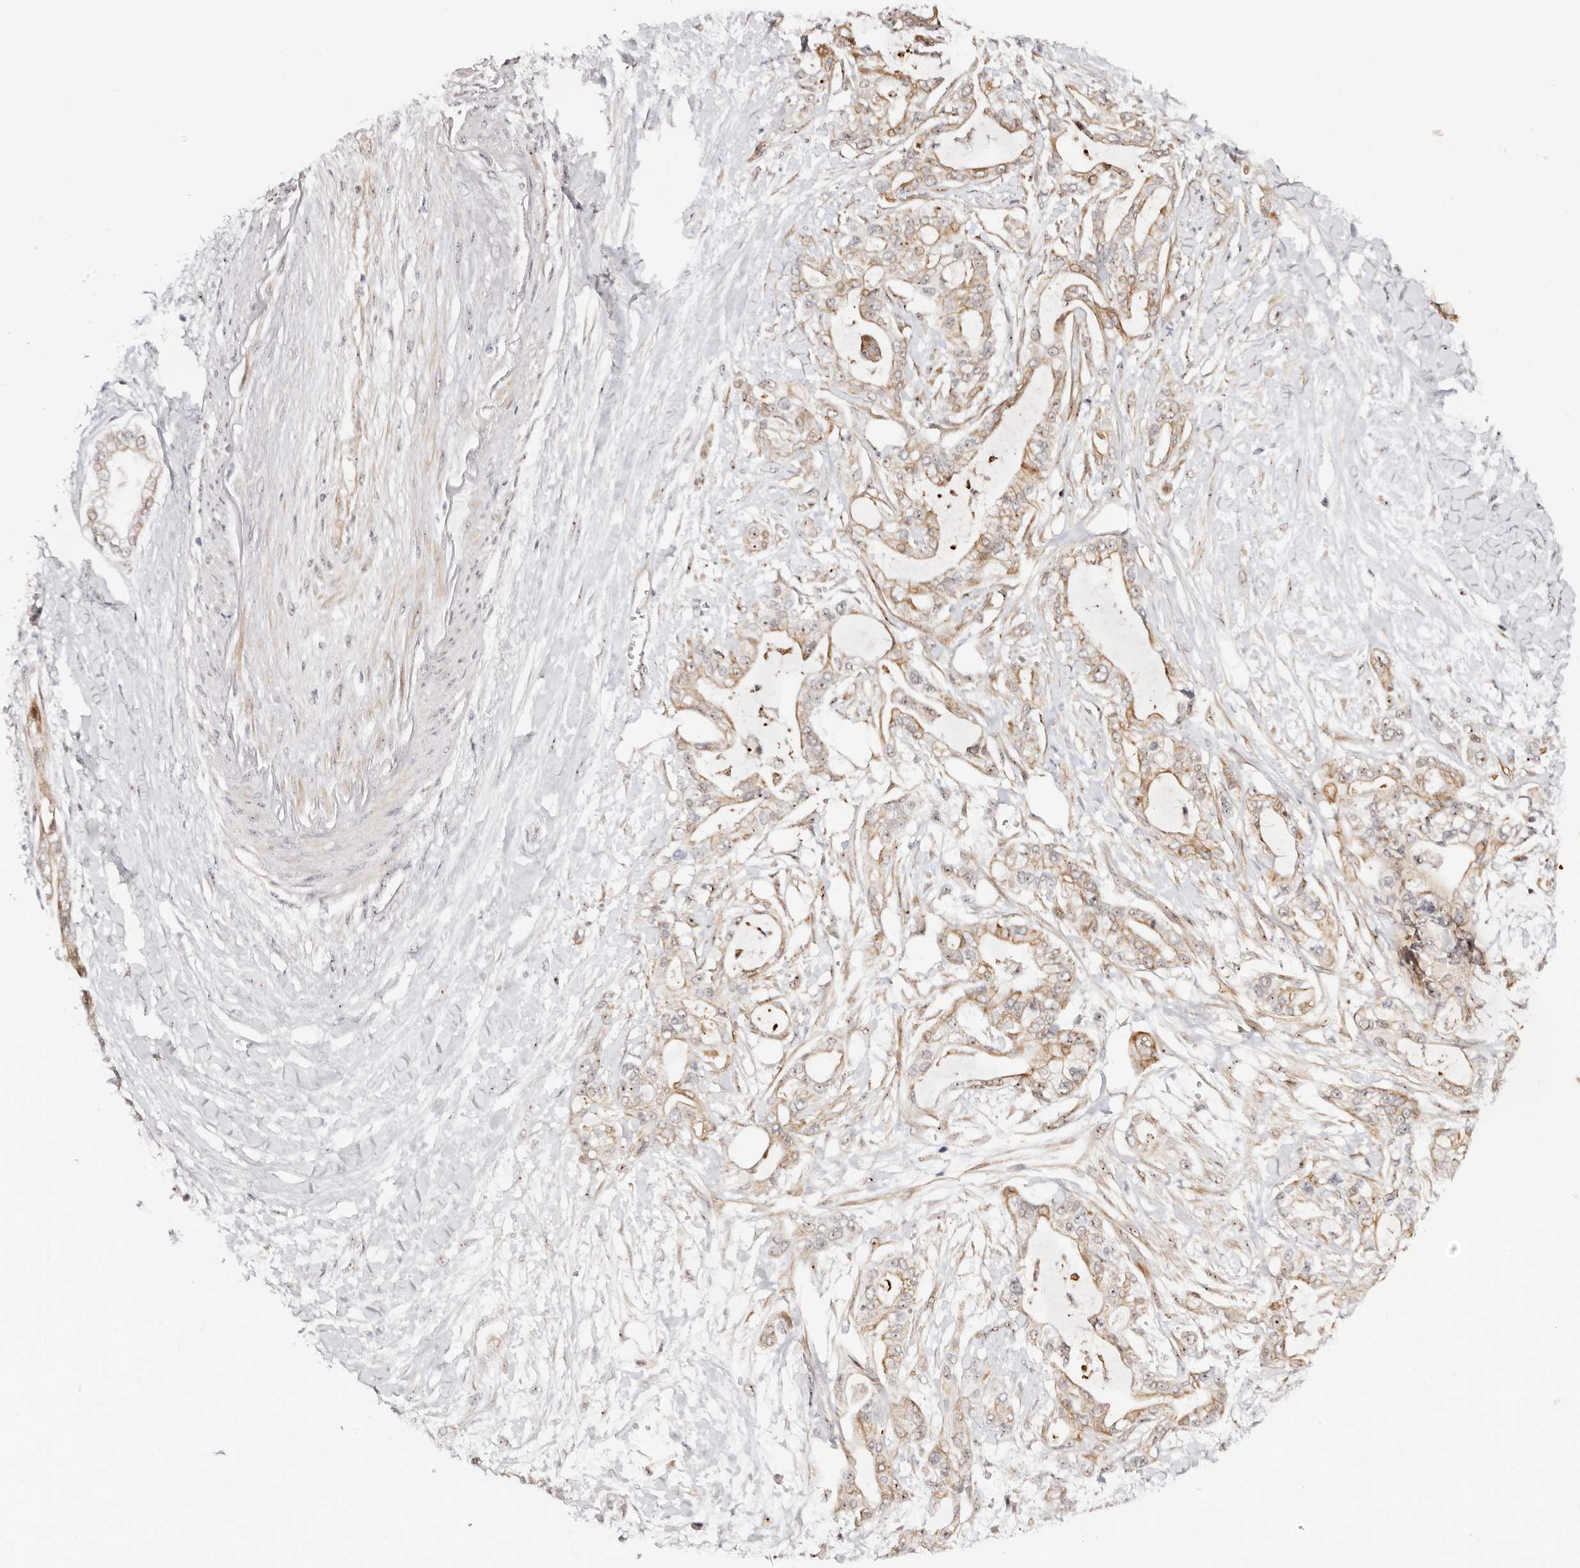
{"staining": {"intensity": "weak", "quantity": "25%-75%", "location": "cytoplasmic/membranous"}, "tissue": "pancreatic cancer", "cell_type": "Tumor cells", "image_type": "cancer", "snomed": [{"axis": "morphology", "description": "Adenocarcinoma, NOS"}, {"axis": "topography", "description": "Pancreas"}], "caption": "IHC image of human pancreatic adenocarcinoma stained for a protein (brown), which displays low levels of weak cytoplasmic/membranous staining in approximately 25%-75% of tumor cells.", "gene": "ODF2L", "patient": {"sex": "male", "age": 68}}